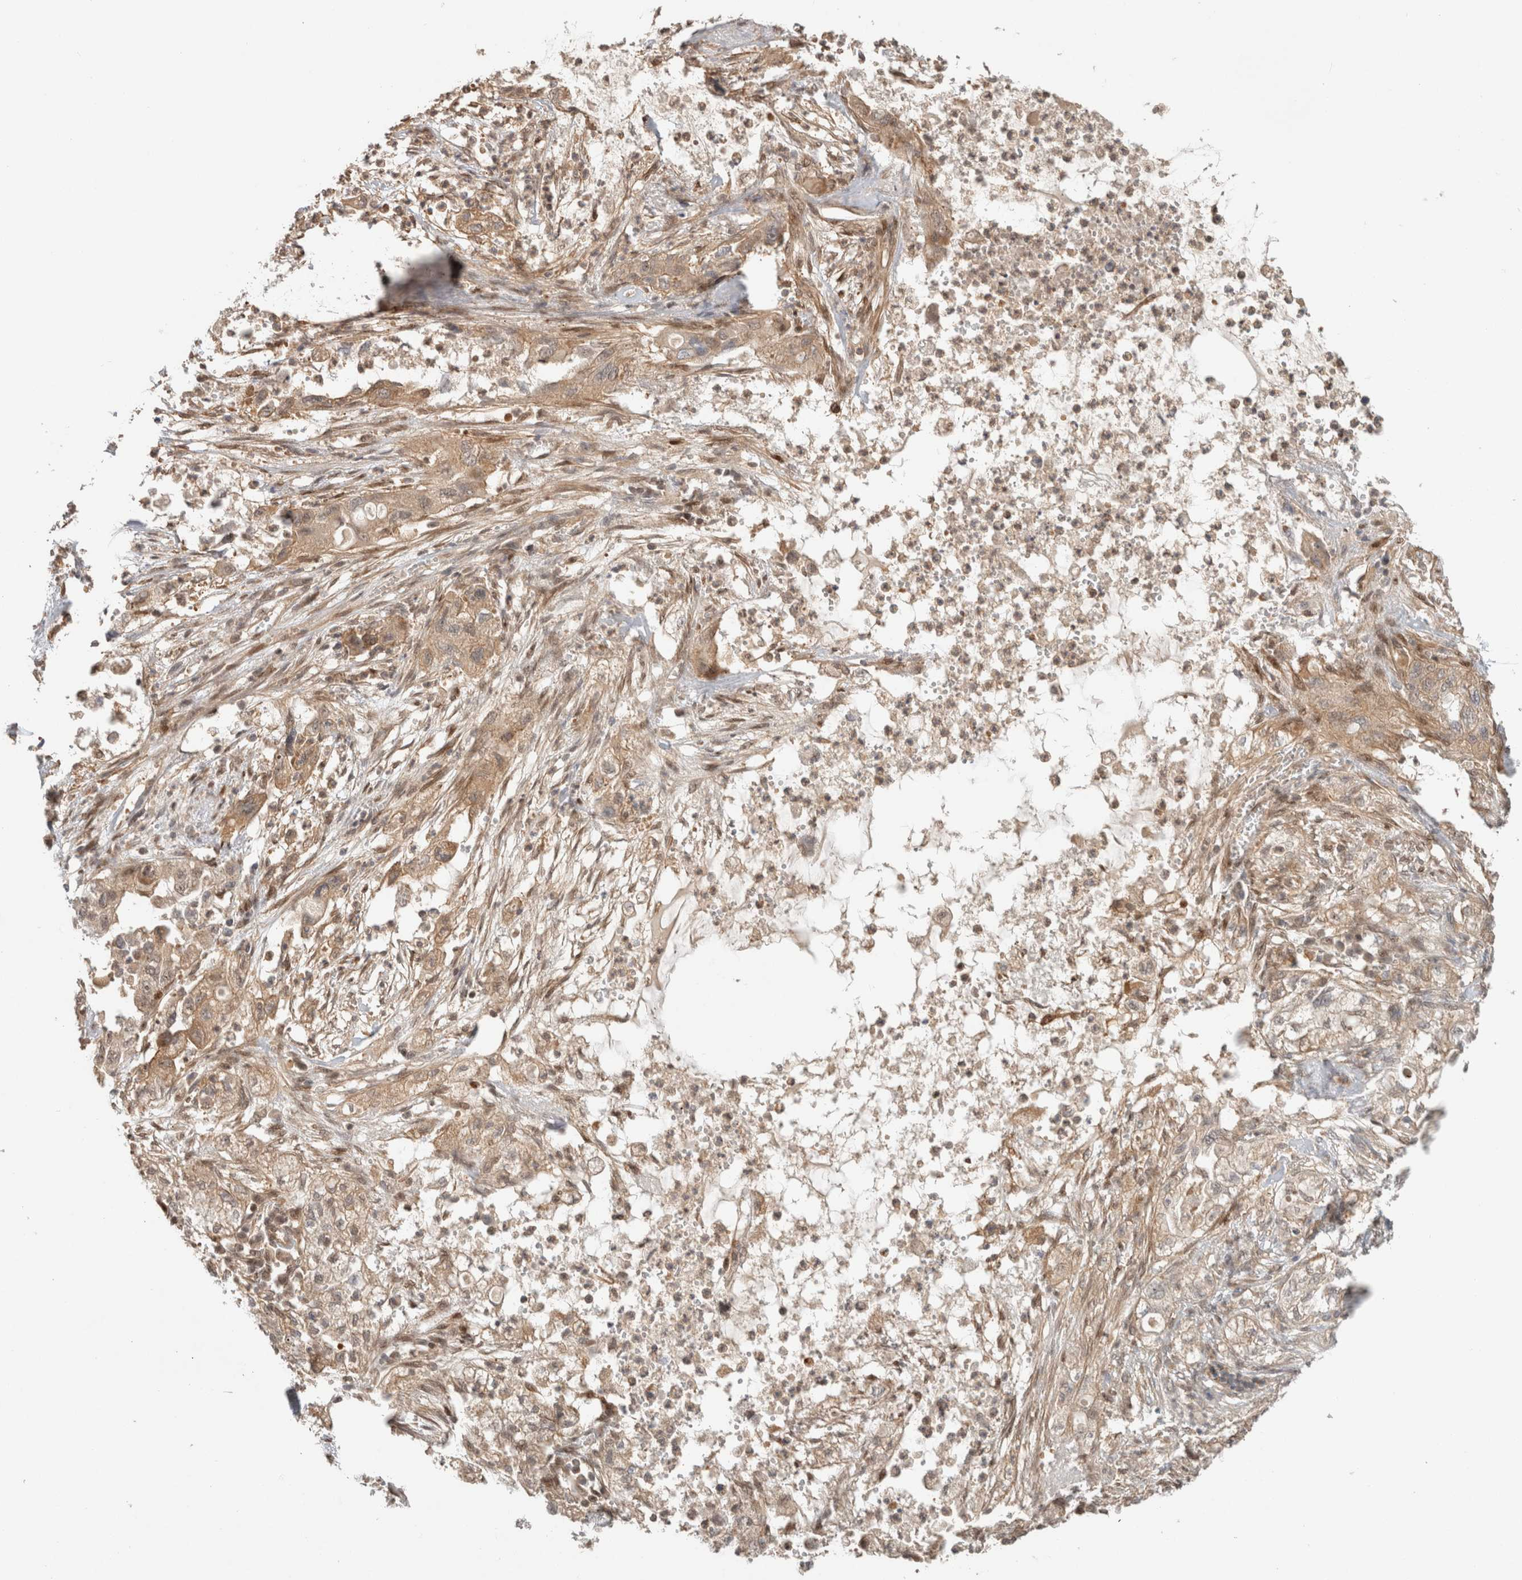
{"staining": {"intensity": "weak", "quantity": ">75%", "location": "cytoplasmic/membranous"}, "tissue": "pancreatic cancer", "cell_type": "Tumor cells", "image_type": "cancer", "snomed": [{"axis": "morphology", "description": "Adenocarcinoma, NOS"}, {"axis": "topography", "description": "Pancreas"}], "caption": "Immunohistochemical staining of pancreatic cancer exhibits weak cytoplasmic/membranous protein expression in about >75% of tumor cells. (DAB = brown stain, brightfield microscopy at high magnification).", "gene": "CAAP1", "patient": {"sex": "female", "age": 78}}